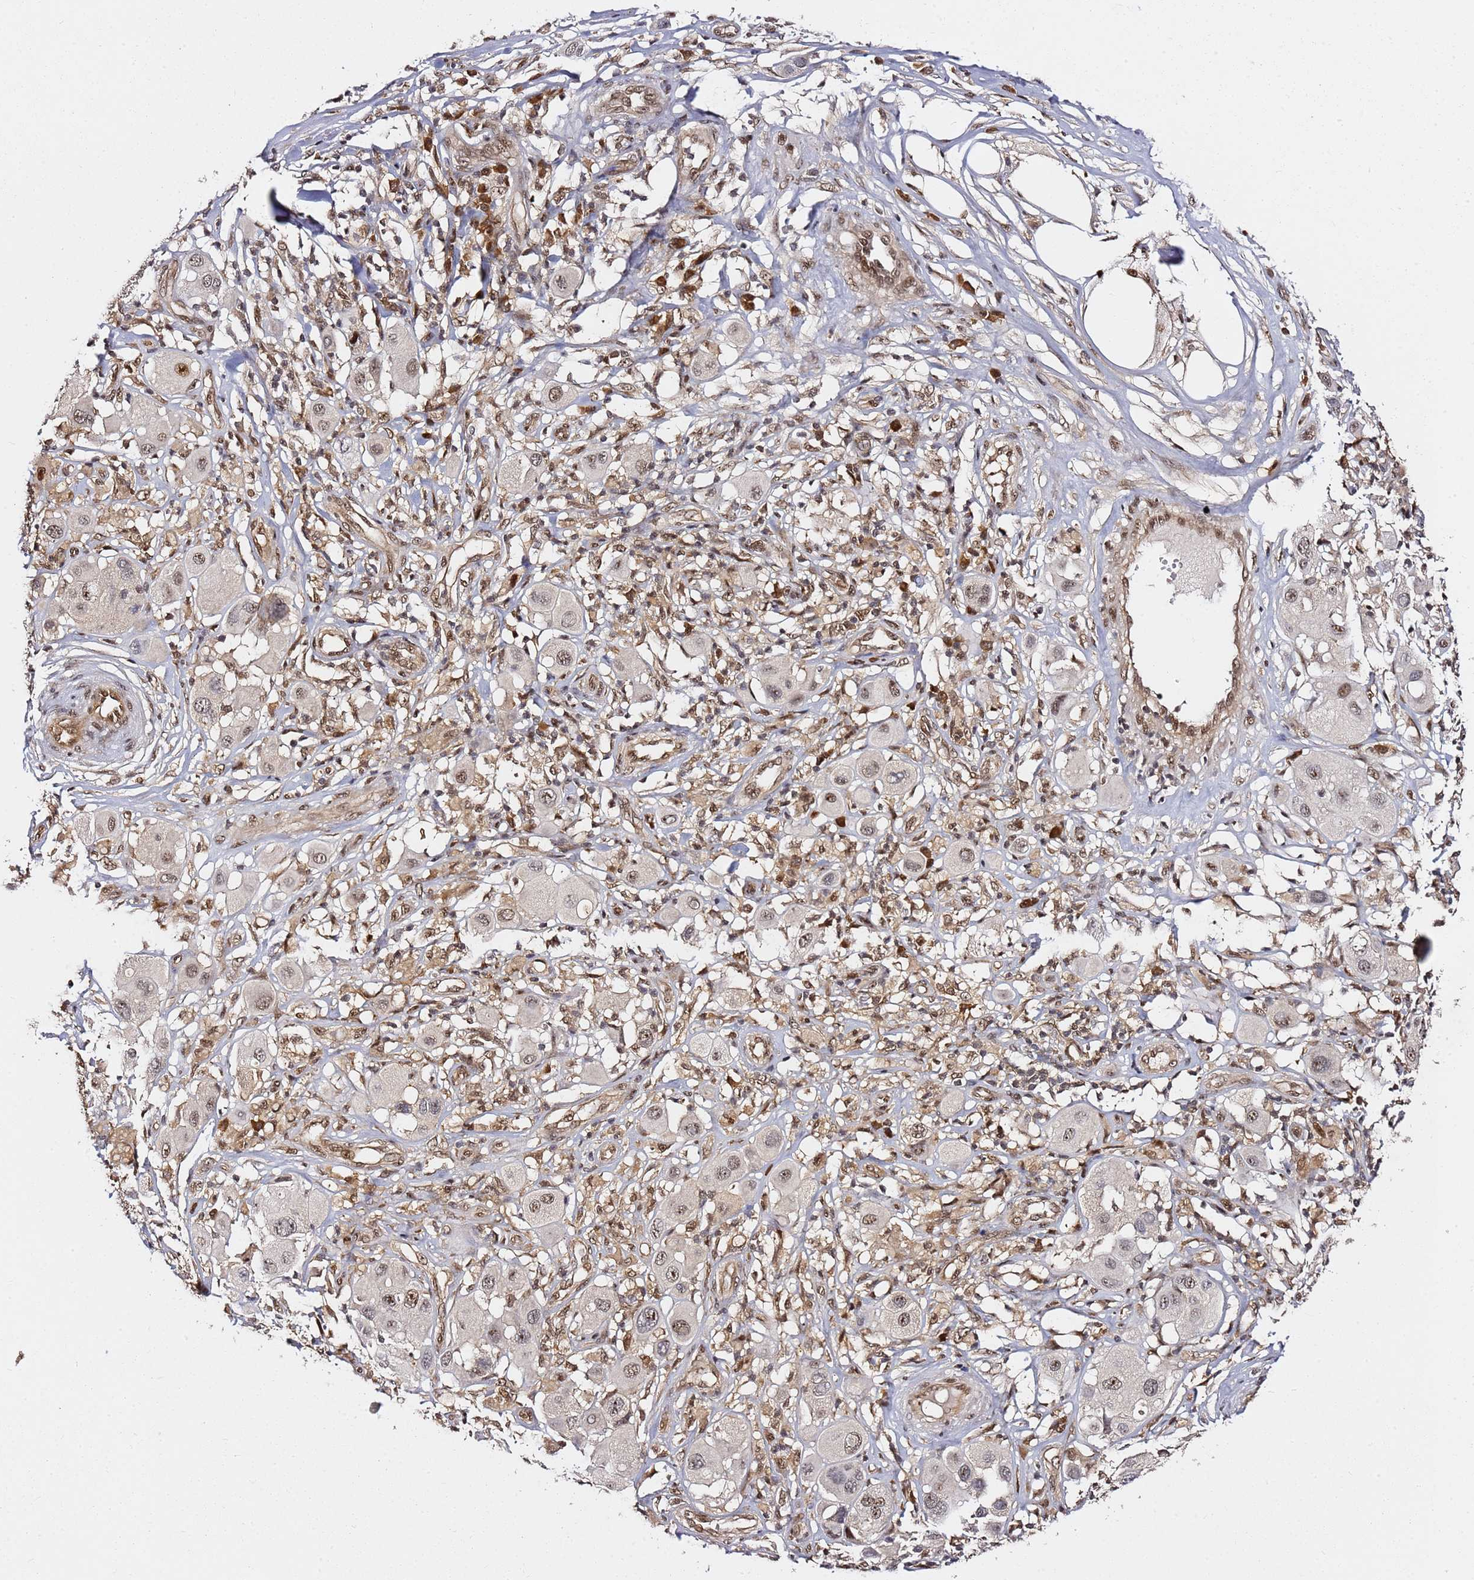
{"staining": {"intensity": "moderate", "quantity": ">75%", "location": "nuclear"}, "tissue": "melanoma", "cell_type": "Tumor cells", "image_type": "cancer", "snomed": [{"axis": "morphology", "description": "Malignant melanoma, Metastatic site"}, {"axis": "topography", "description": "Skin"}], "caption": "A medium amount of moderate nuclear expression is identified in about >75% of tumor cells in malignant melanoma (metastatic site) tissue.", "gene": "RGS18", "patient": {"sex": "male", "age": 41}}